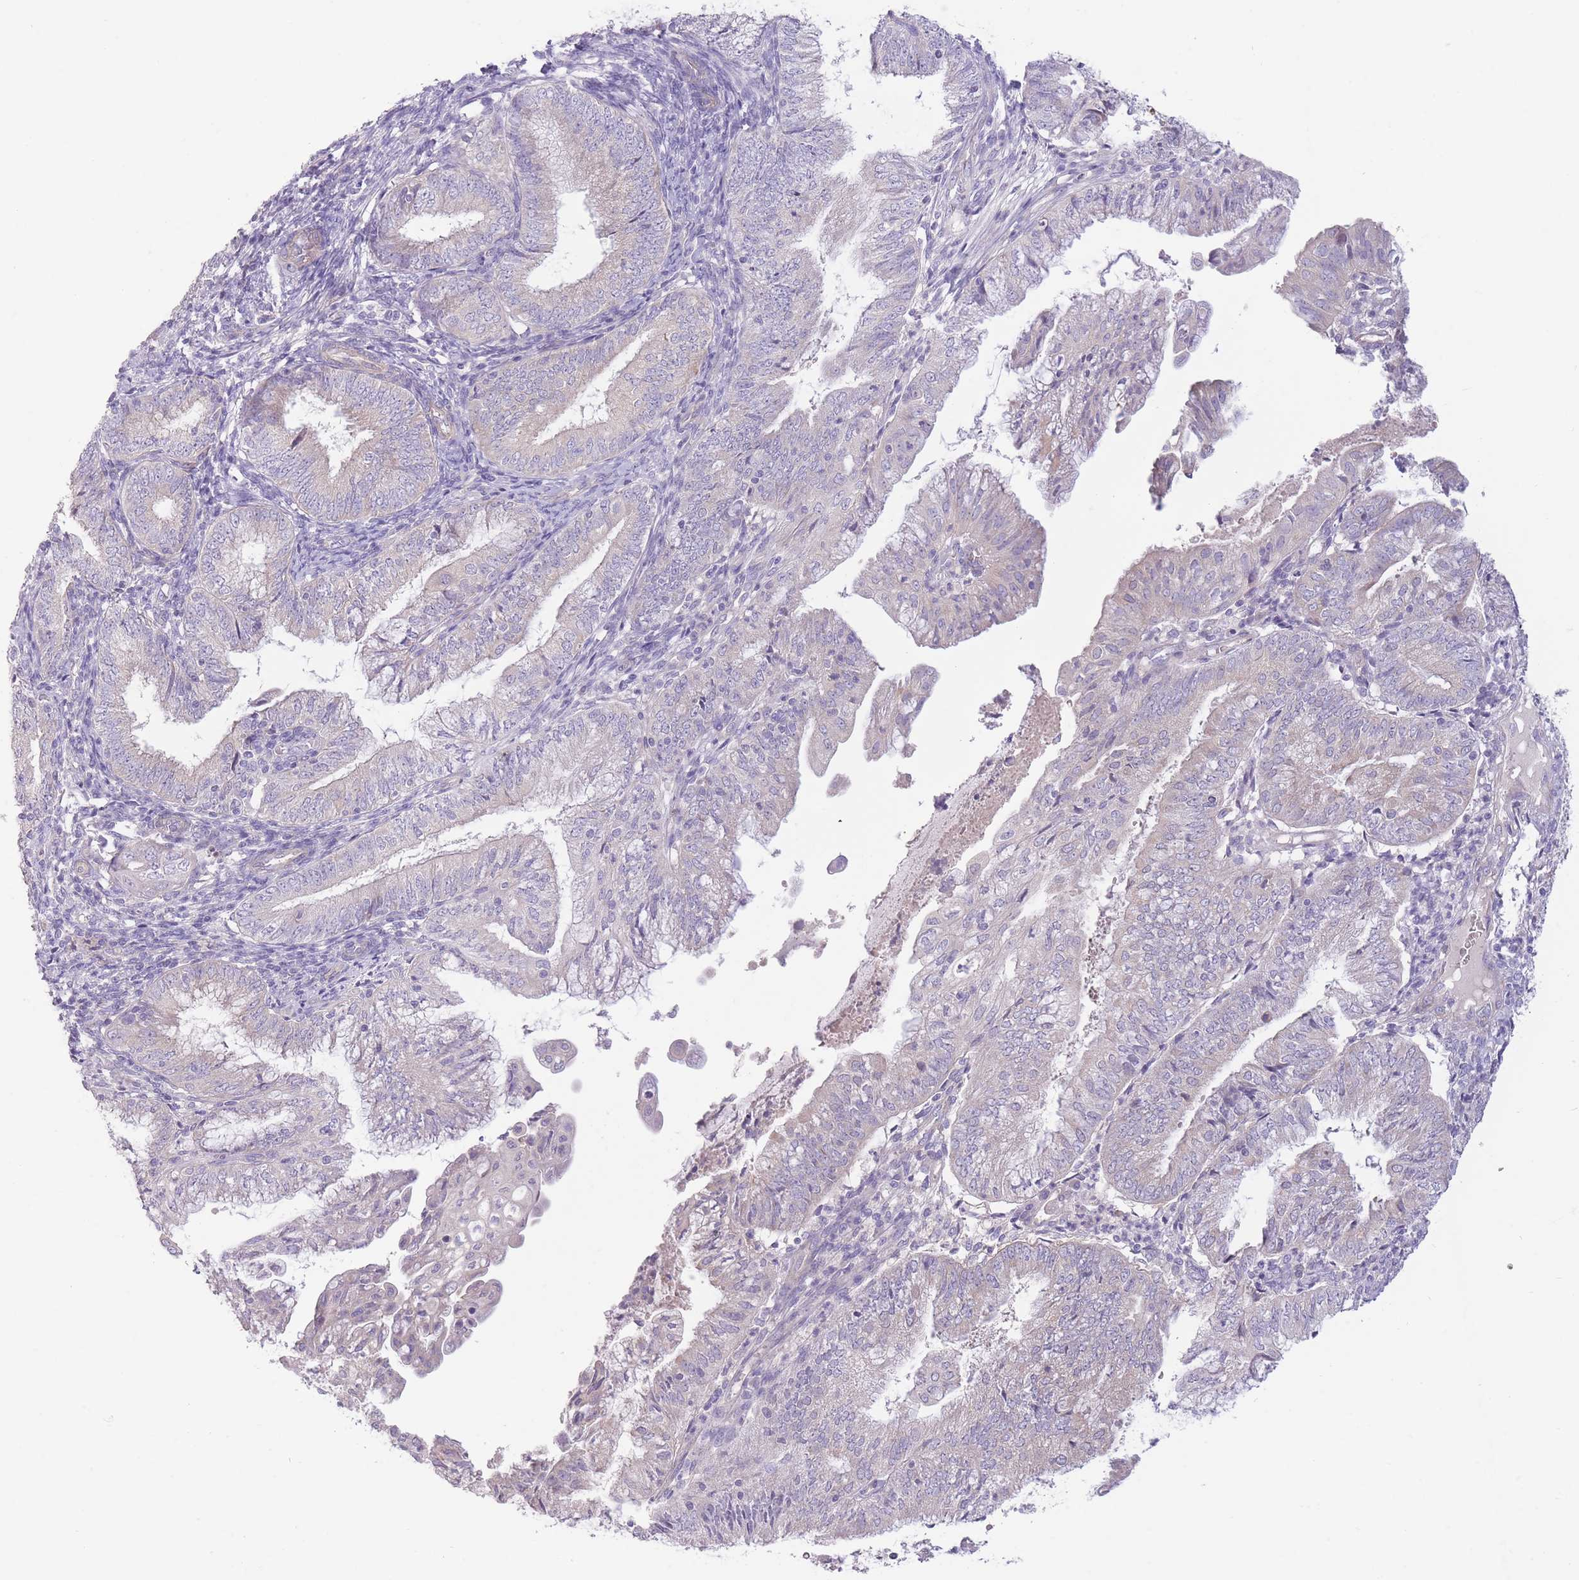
{"staining": {"intensity": "negative", "quantity": "none", "location": "none"}, "tissue": "endometrial cancer", "cell_type": "Tumor cells", "image_type": "cancer", "snomed": [{"axis": "morphology", "description": "Adenocarcinoma, NOS"}, {"axis": "topography", "description": "Endometrium"}], "caption": "Adenocarcinoma (endometrial) was stained to show a protein in brown. There is no significant positivity in tumor cells. (Brightfield microscopy of DAB immunohistochemistry at high magnification).", "gene": "PNPLA5", "patient": {"sex": "female", "age": 55}}